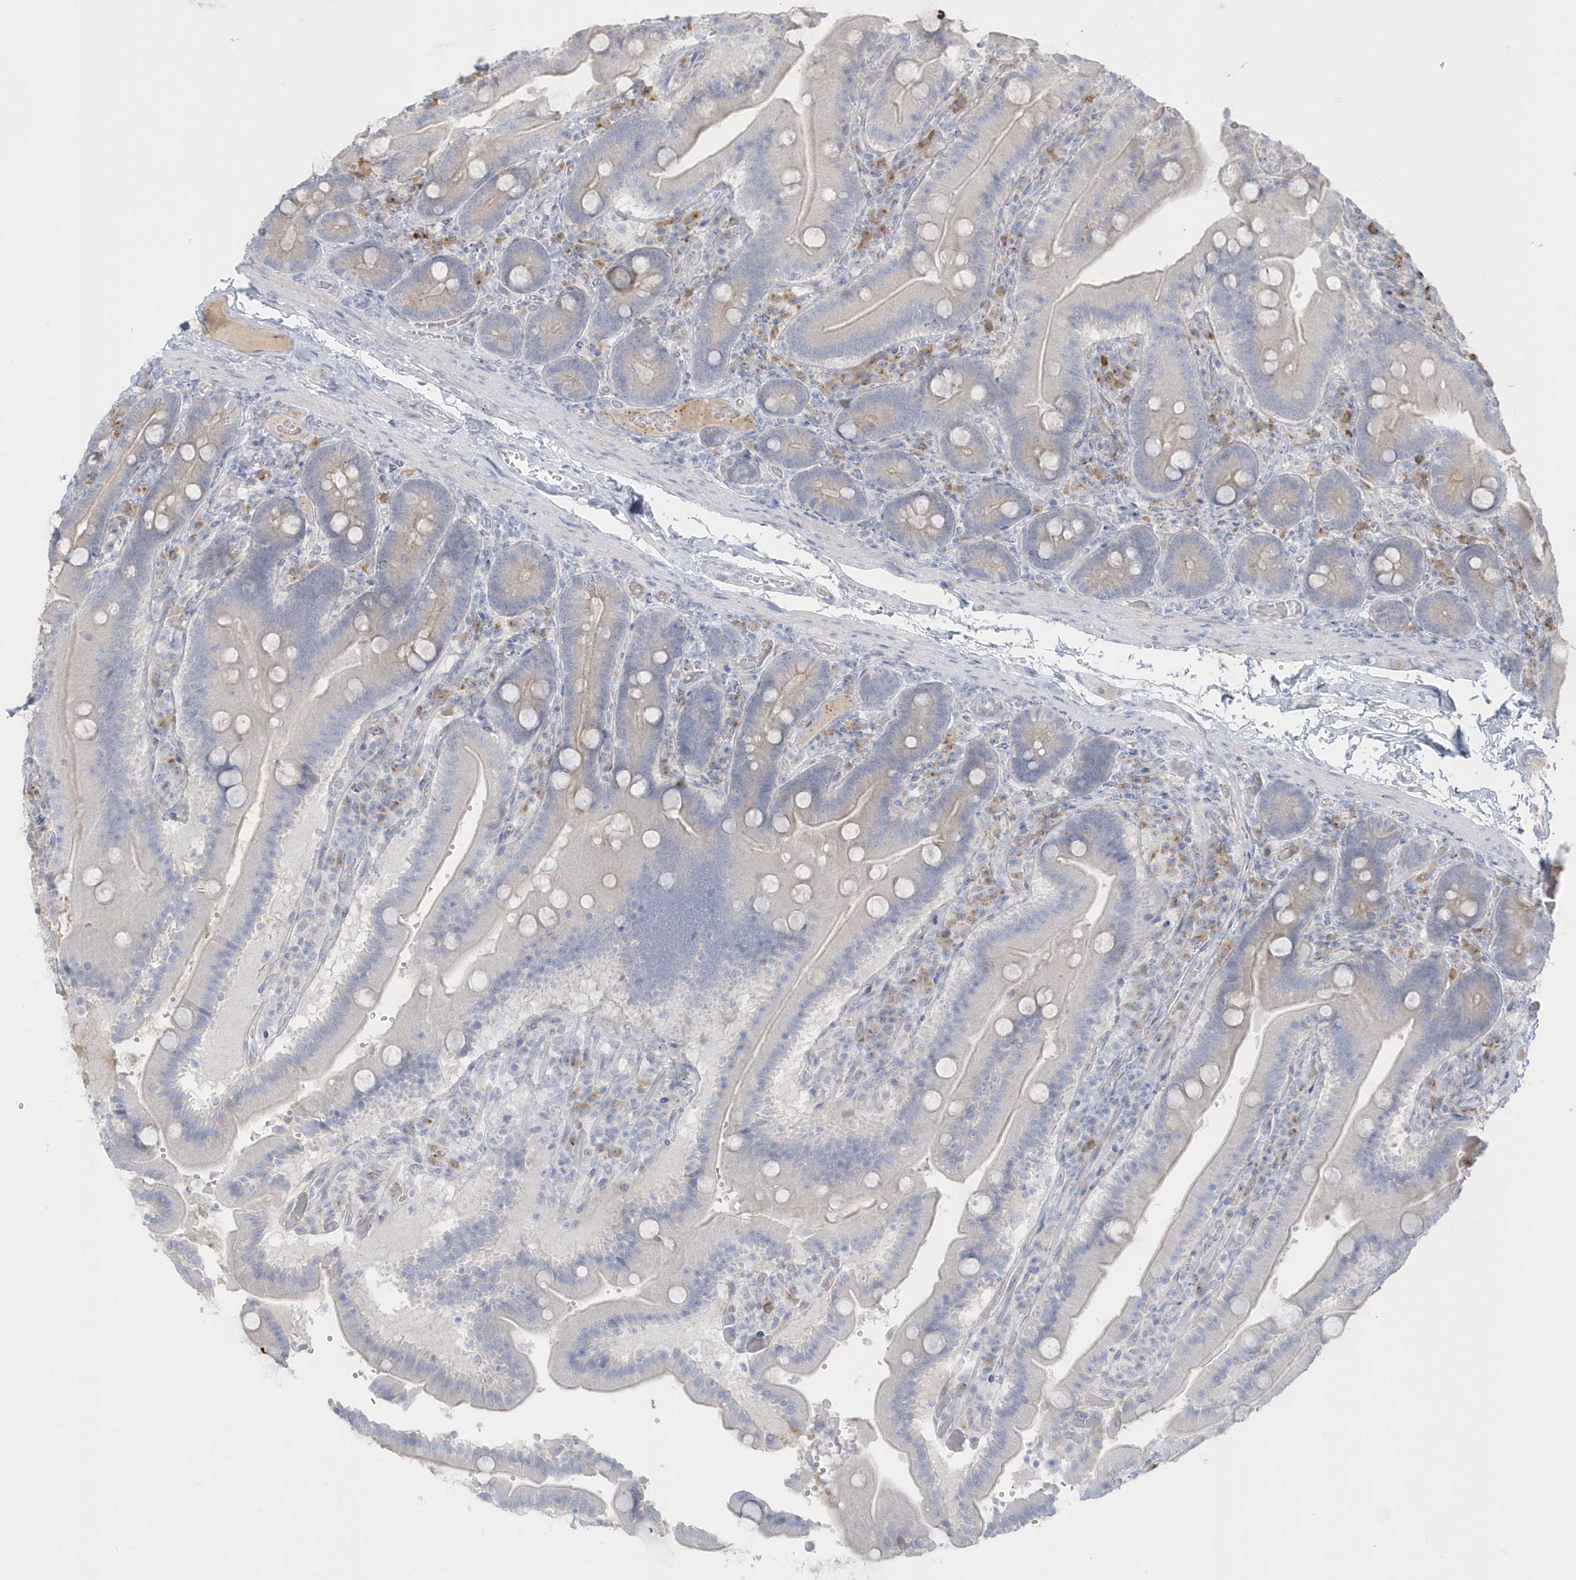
{"staining": {"intensity": "negative", "quantity": "none", "location": "none"}, "tissue": "duodenum", "cell_type": "Glandular cells", "image_type": "normal", "snomed": [{"axis": "morphology", "description": "Normal tissue, NOS"}, {"axis": "topography", "description": "Duodenum"}], "caption": "DAB immunohistochemical staining of benign duodenum exhibits no significant expression in glandular cells. The staining was performed using DAB to visualize the protein expression in brown, while the nuclei were stained in blue with hematoxylin (Magnification: 20x).", "gene": "SEMA3D", "patient": {"sex": "female", "age": 62}}